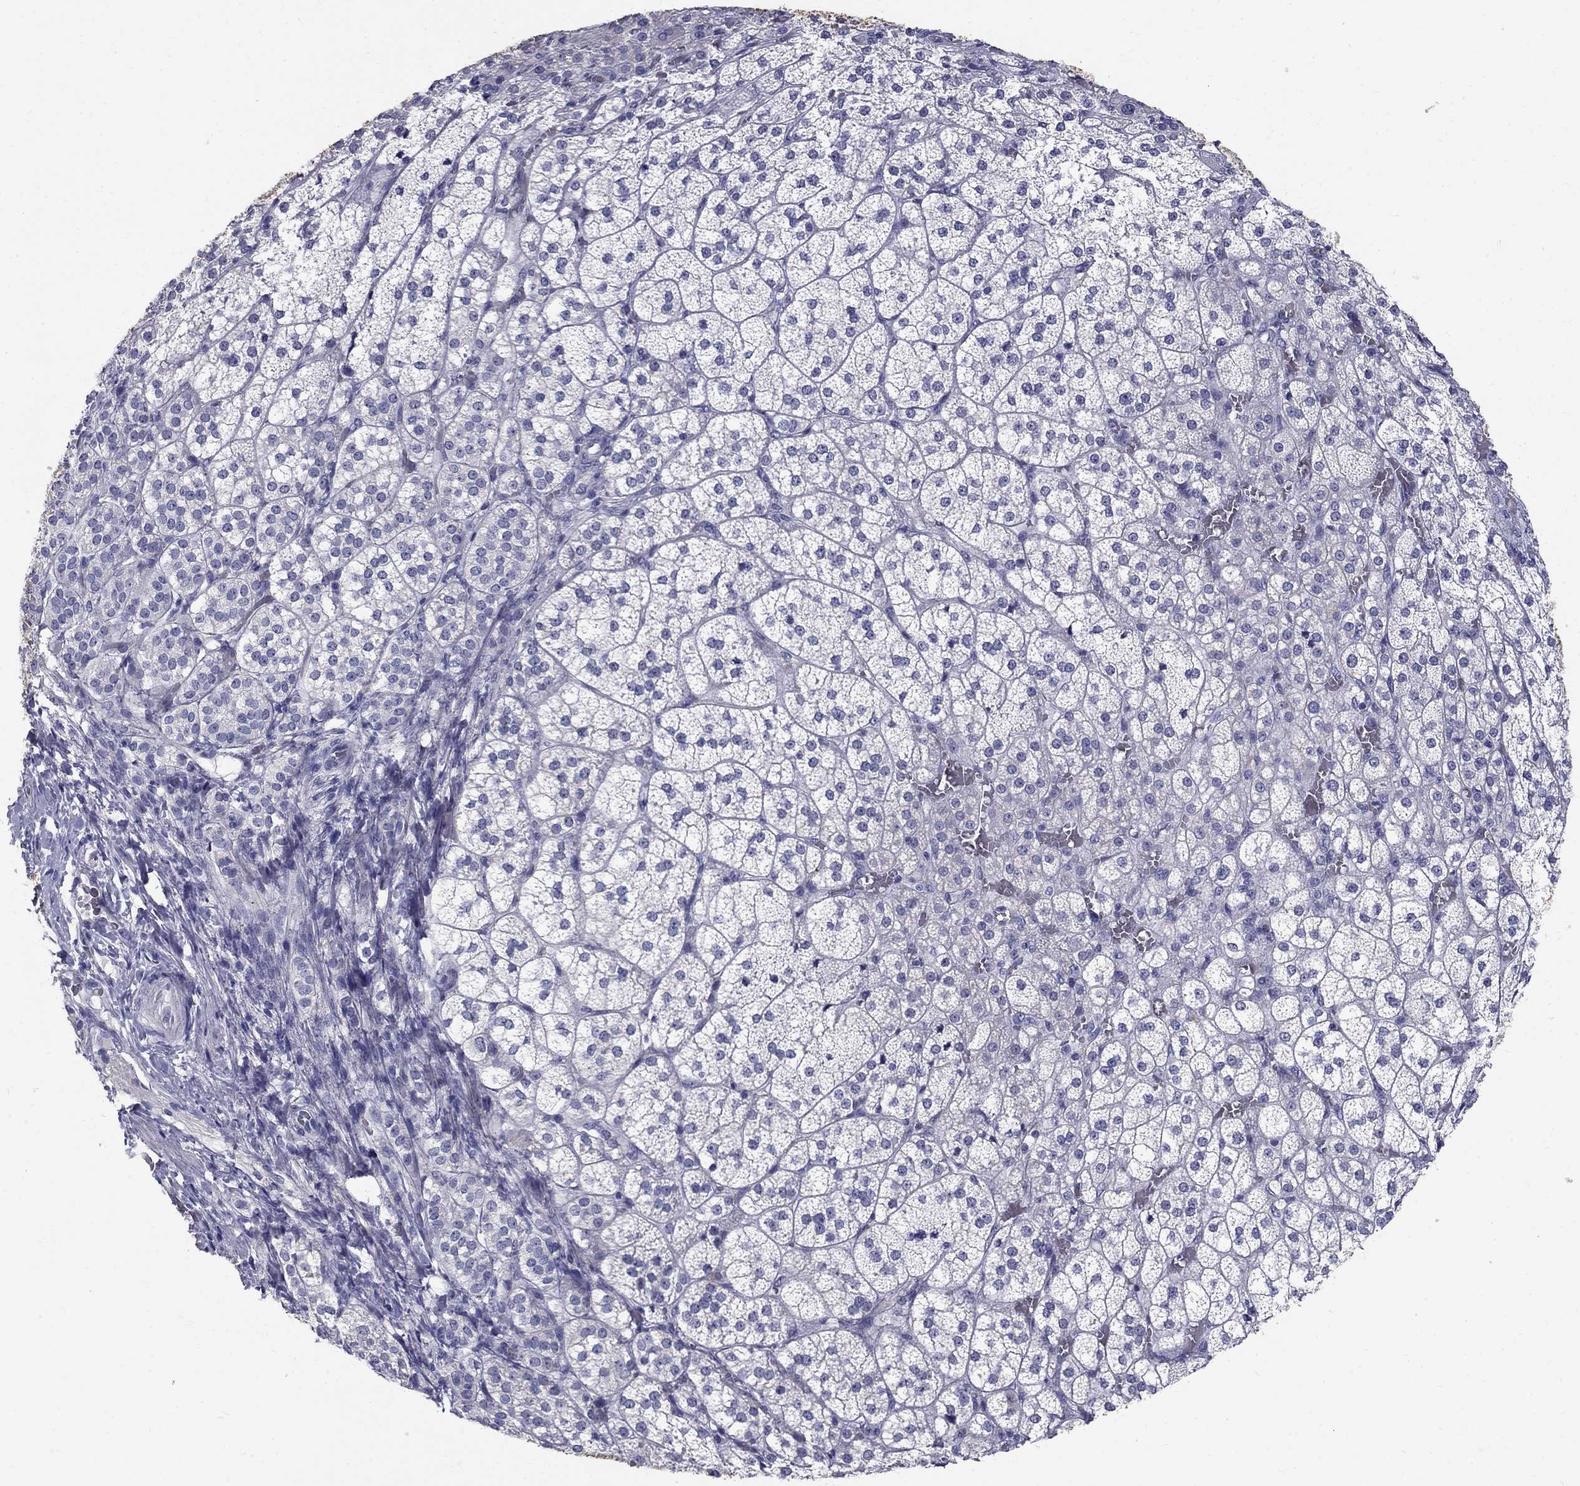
{"staining": {"intensity": "negative", "quantity": "none", "location": "none"}, "tissue": "adrenal gland", "cell_type": "Glandular cells", "image_type": "normal", "snomed": [{"axis": "morphology", "description": "Normal tissue, NOS"}, {"axis": "topography", "description": "Adrenal gland"}], "caption": "This is an IHC histopathology image of unremarkable adrenal gland. There is no positivity in glandular cells.", "gene": "TP53TG5", "patient": {"sex": "female", "age": 60}}